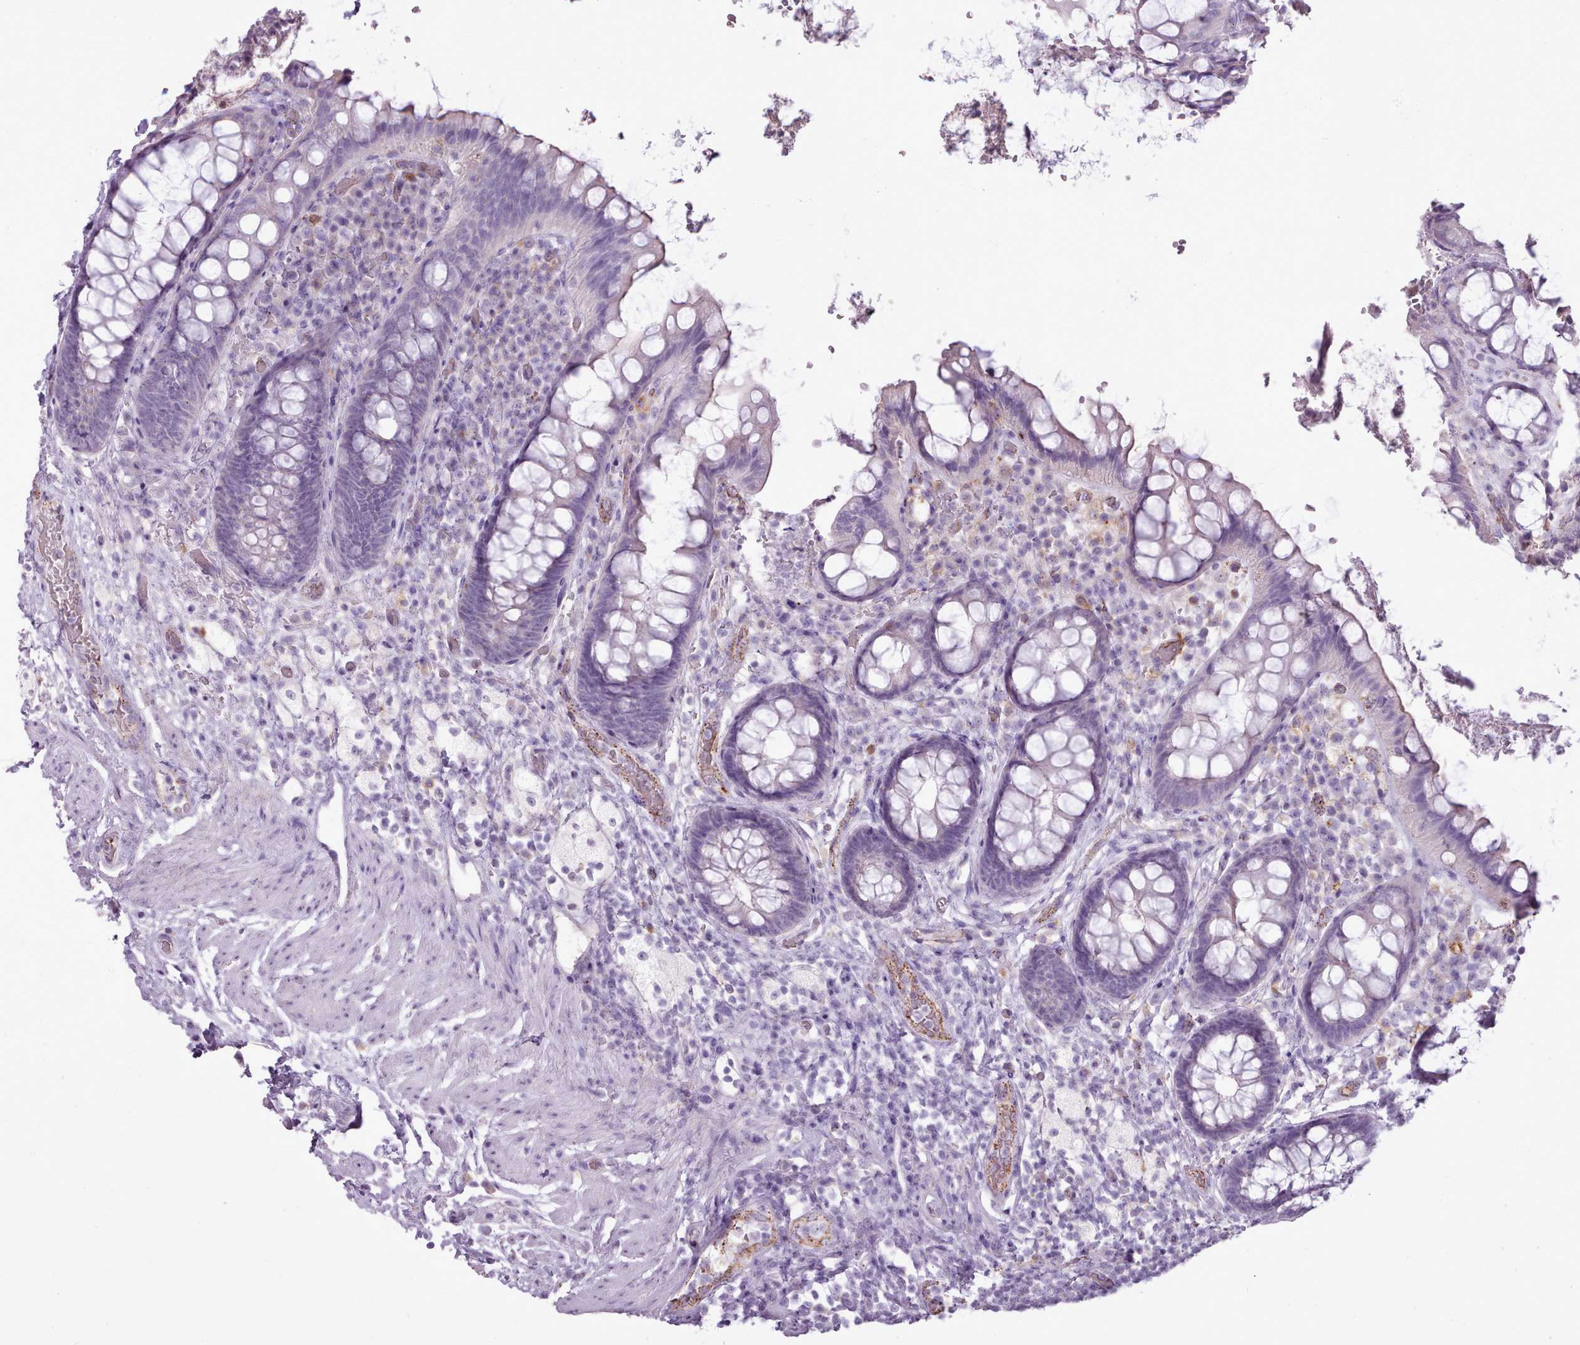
{"staining": {"intensity": "negative", "quantity": "none", "location": "none"}, "tissue": "rectum", "cell_type": "Glandular cells", "image_type": "normal", "snomed": [{"axis": "morphology", "description": "Normal tissue, NOS"}, {"axis": "topography", "description": "Rectum"}, {"axis": "topography", "description": "Peripheral nerve tissue"}], "caption": "Immunohistochemical staining of benign rectum exhibits no significant positivity in glandular cells.", "gene": "ATRAID", "patient": {"sex": "female", "age": 69}}